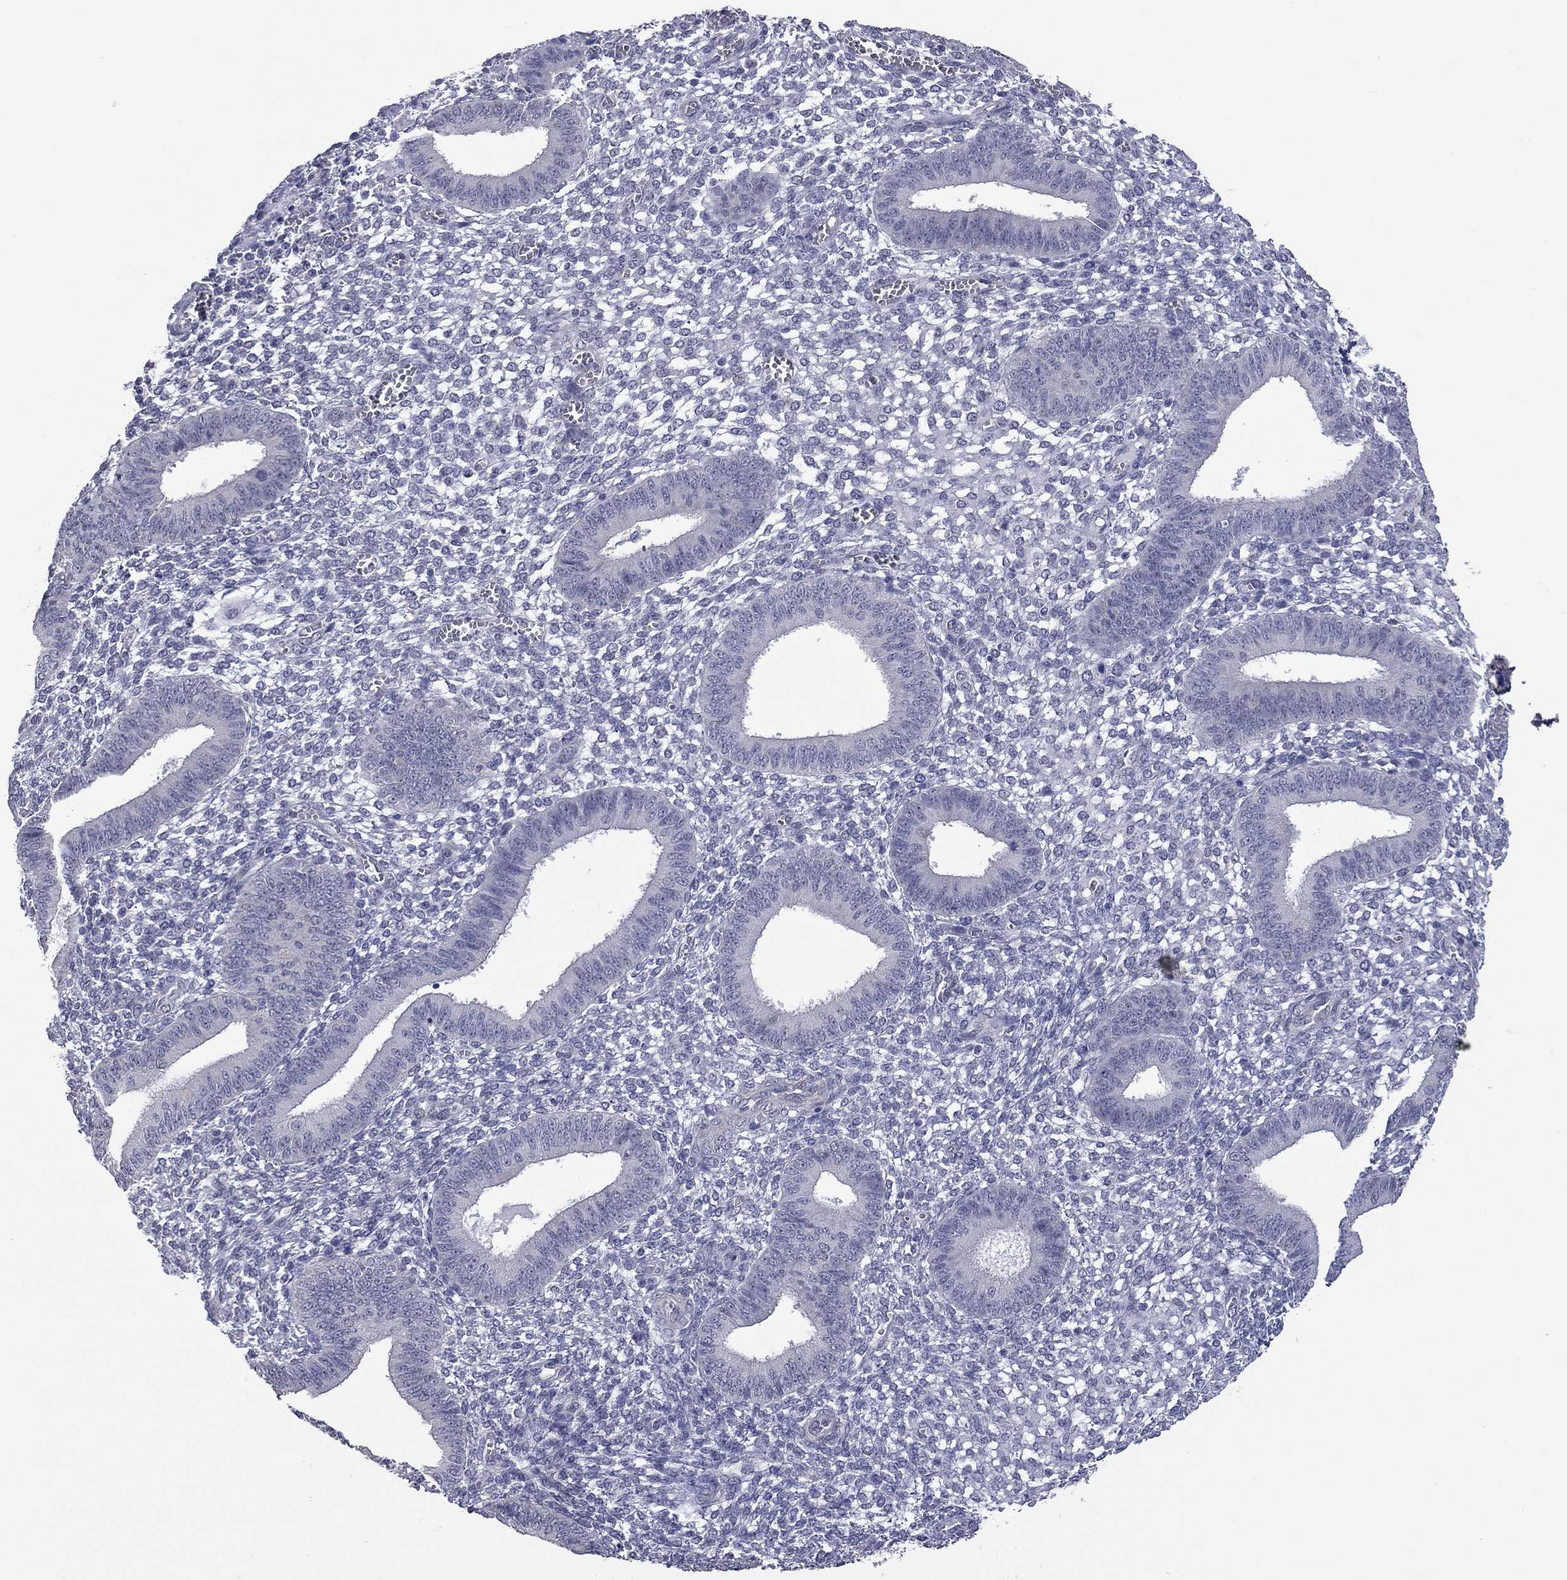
{"staining": {"intensity": "negative", "quantity": "none", "location": "none"}, "tissue": "endometrium", "cell_type": "Cells in endometrial stroma", "image_type": "normal", "snomed": [{"axis": "morphology", "description": "Normal tissue, NOS"}, {"axis": "topography", "description": "Endometrium"}], "caption": "DAB (3,3'-diaminobenzidine) immunohistochemical staining of unremarkable human endometrium exhibits no significant expression in cells in endometrial stroma. The staining was performed using DAB (3,3'-diaminobenzidine) to visualize the protein expression in brown, while the nuclei were stained in blue with hematoxylin (Magnification: 20x).", "gene": "SHOC2", "patient": {"sex": "female", "age": 42}}